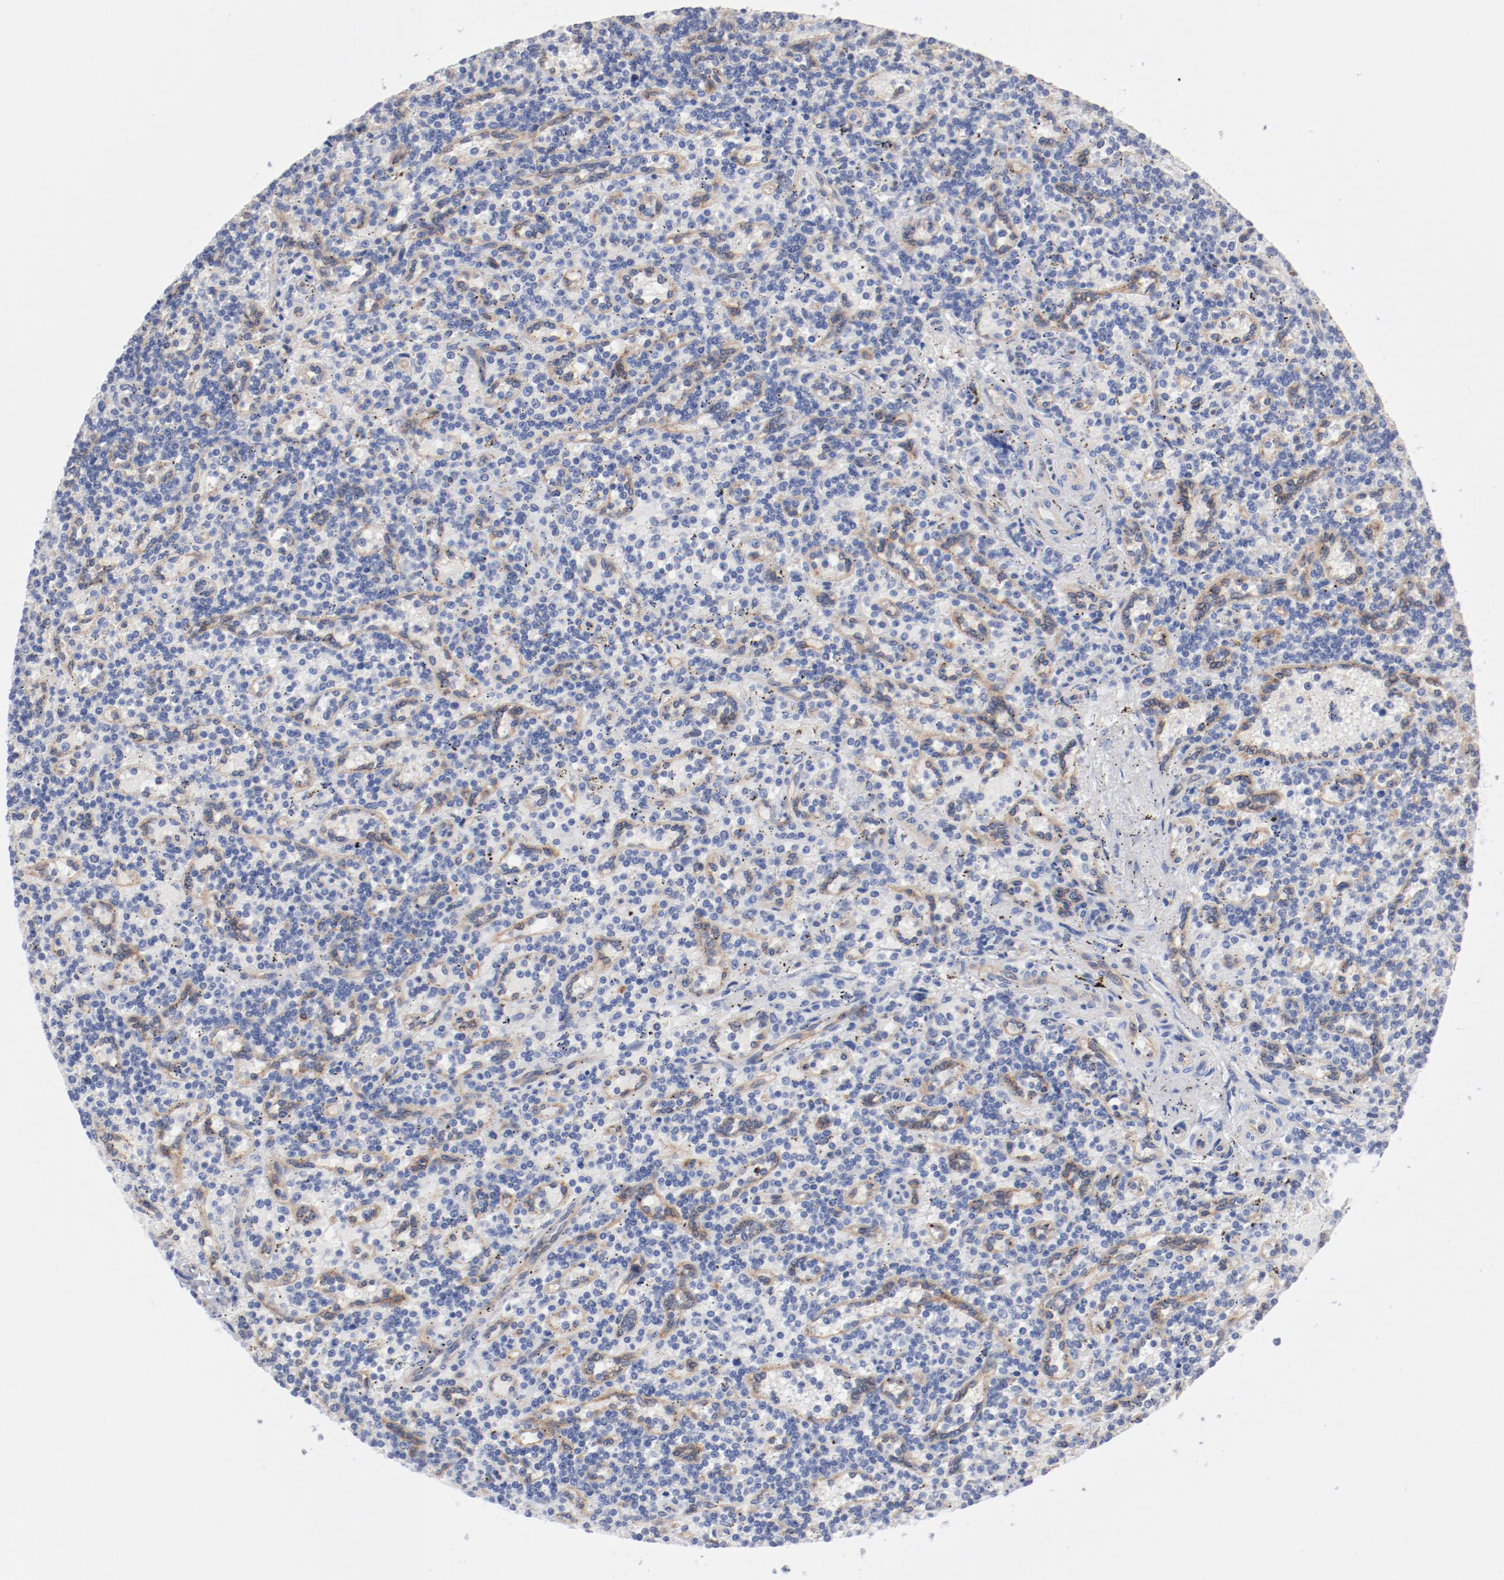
{"staining": {"intensity": "negative", "quantity": "none", "location": "none"}, "tissue": "lymphoma", "cell_type": "Tumor cells", "image_type": "cancer", "snomed": [{"axis": "morphology", "description": "Malignant lymphoma, non-Hodgkin's type, Low grade"}, {"axis": "topography", "description": "Spleen"}], "caption": "Tumor cells show no significant positivity in lymphoma.", "gene": "SHANK3", "patient": {"sex": "male", "age": 73}}